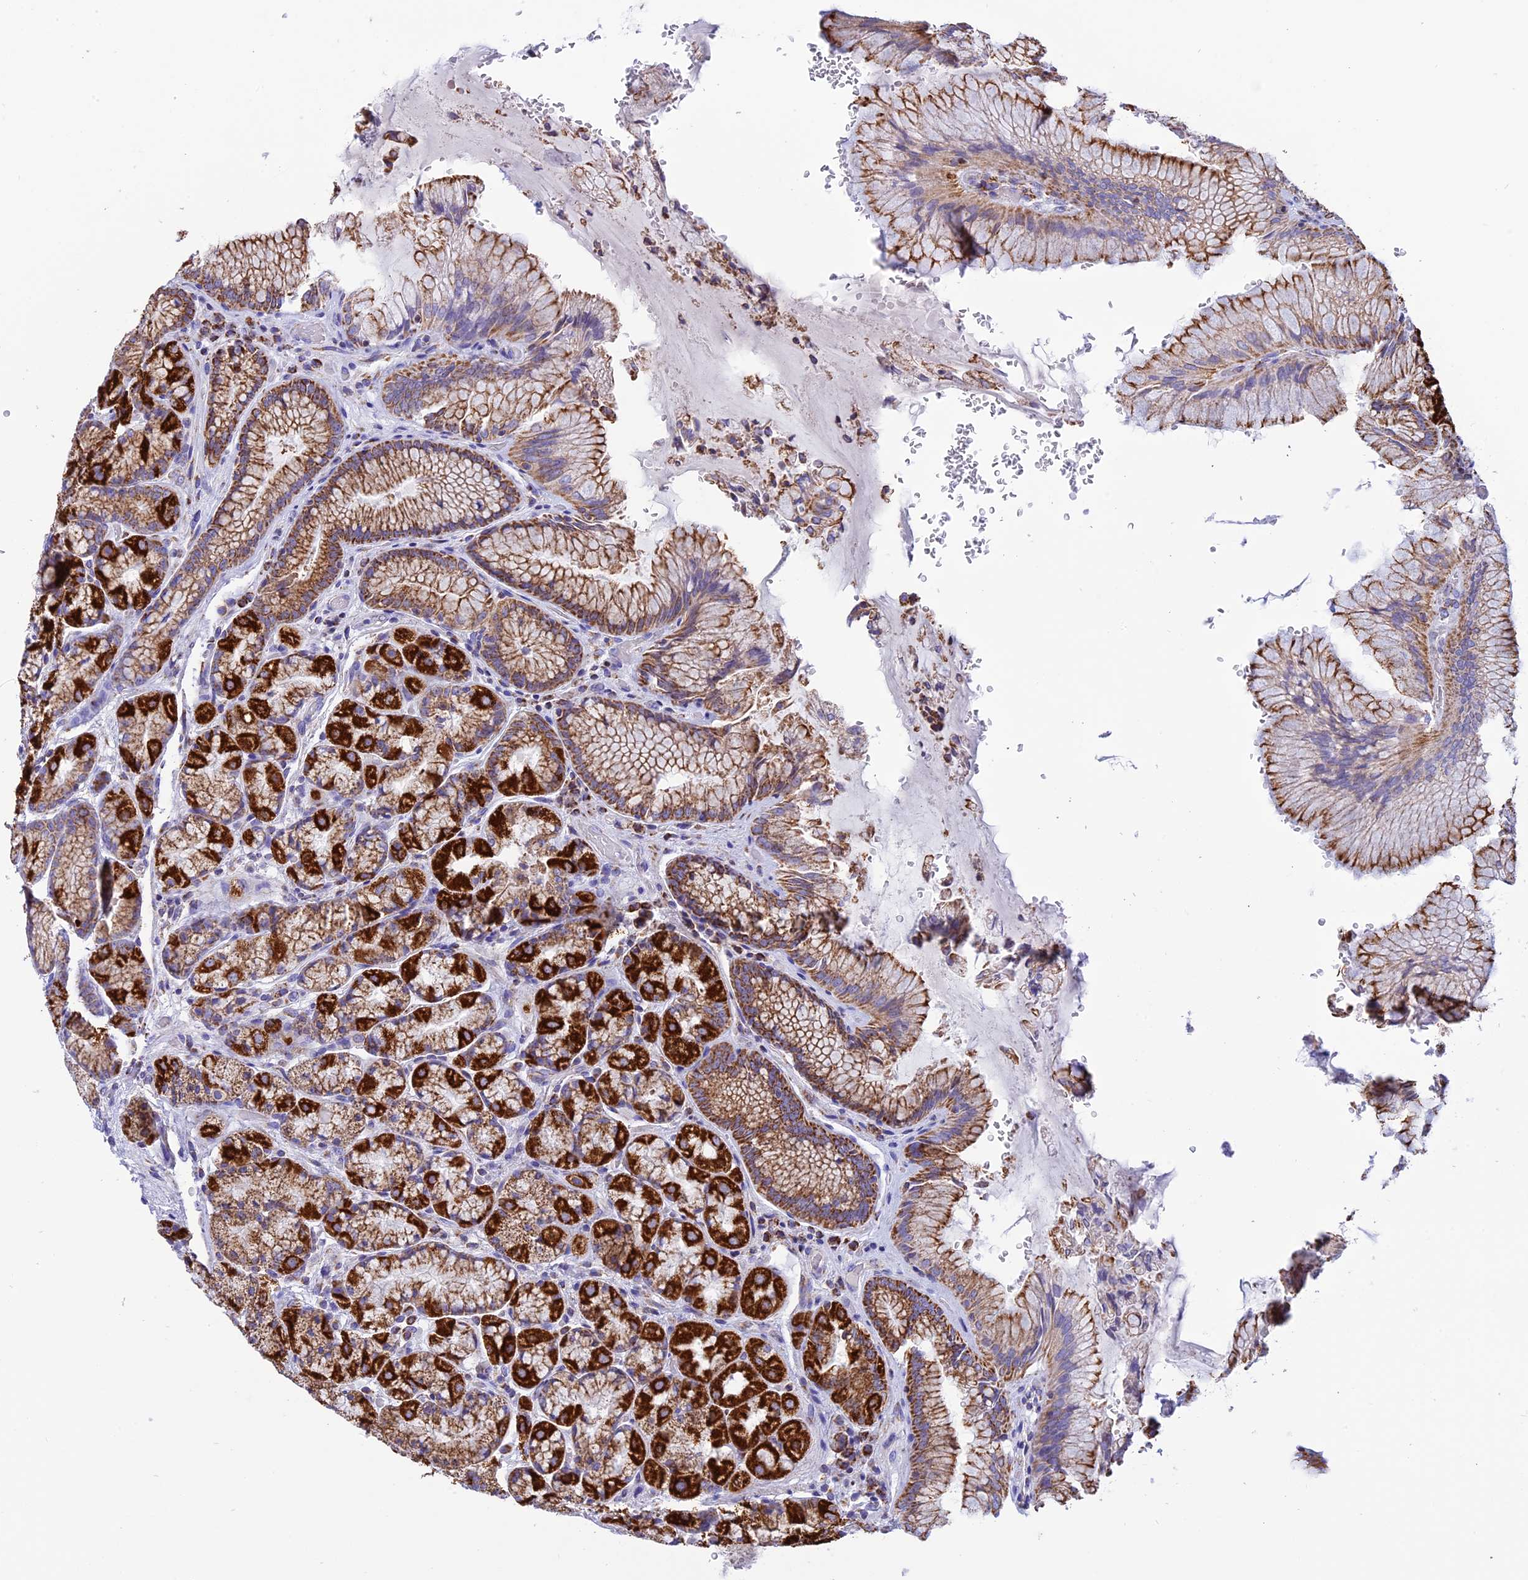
{"staining": {"intensity": "strong", "quantity": ">75%", "location": "cytoplasmic/membranous"}, "tissue": "stomach", "cell_type": "Glandular cells", "image_type": "normal", "snomed": [{"axis": "morphology", "description": "Normal tissue, NOS"}, {"axis": "topography", "description": "Stomach"}], "caption": "Normal stomach was stained to show a protein in brown. There is high levels of strong cytoplasmic/membranous staining in approximately >75% of glandular cells.", "gene": "KCNG1", "patient": {"sex": "male", "age": 63}}